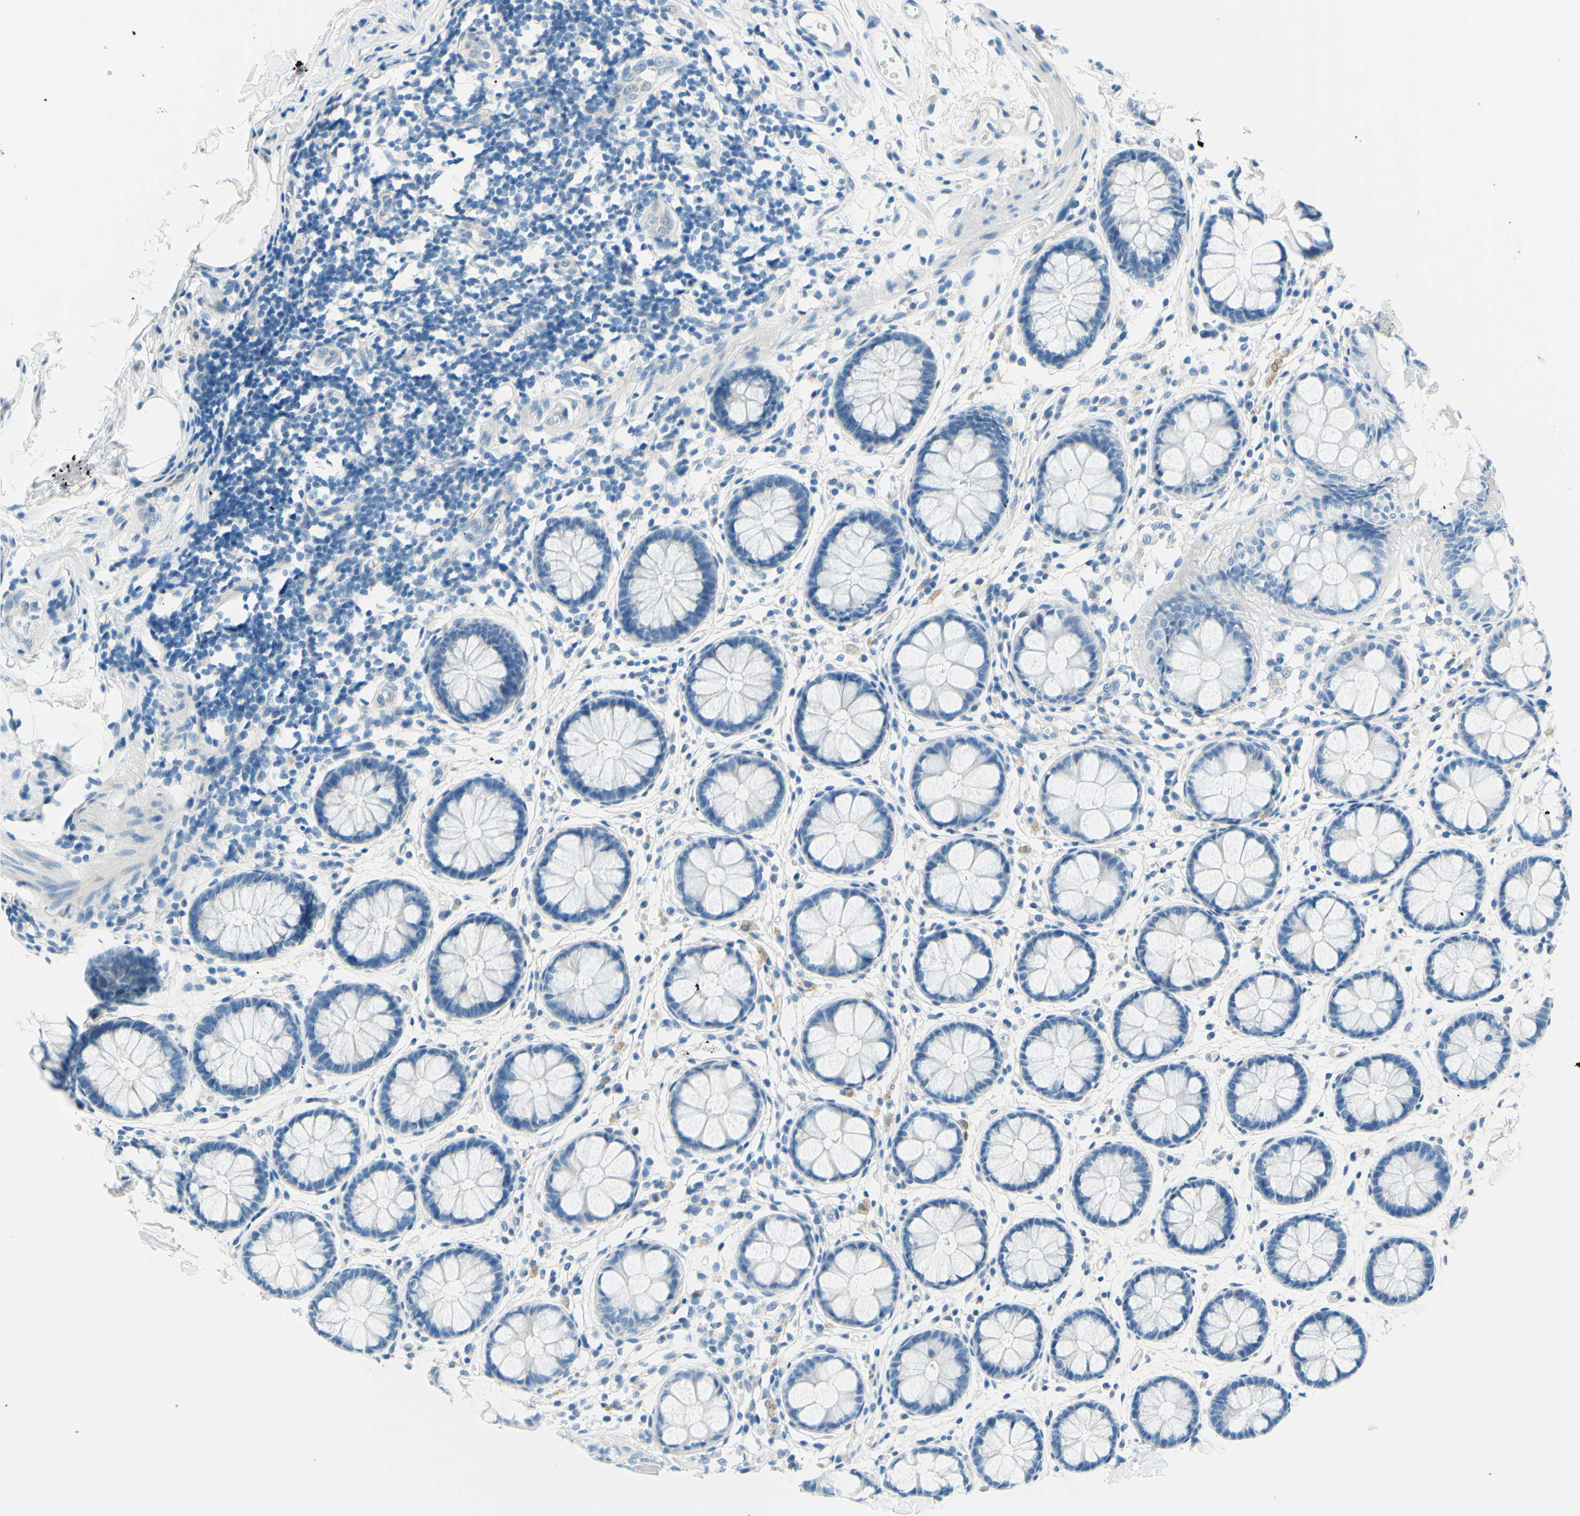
{"staining": {"intensity": "negative", "quantity": "none", "location": "none"}, "tissue": "rectum", "cell_type": "Glandular cells", "image_type": "normal", "snomed": [{"axis": "morphology", "description": "Normal tissue, NOS"}, {"axis": "topography", "description": "Rectum"}], "caption": "The IHC photomicrograph has no significant expression in glandular cells of rectum.", "gene": "PASD1", "patient": {"sex": "female", "age": 66}}